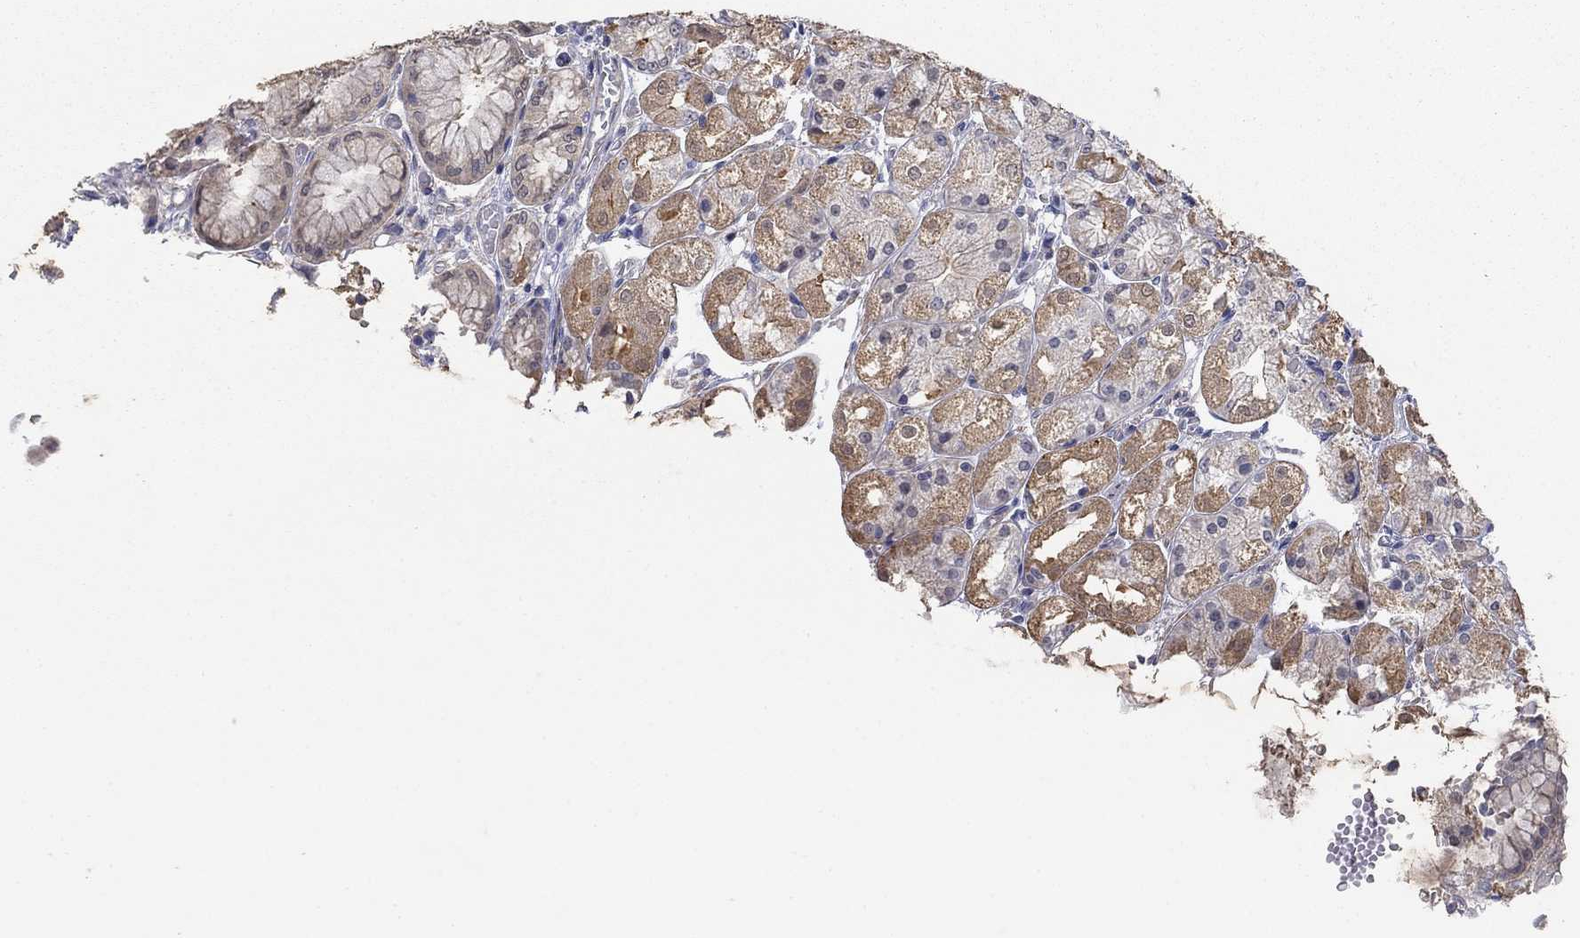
{"staining": {"intensity": "moderate", "quantity": "25%-75%", "location": "cytoplasmic/membranous"}, "tissue": "stomach", "cell_type": "Glandular cells", "image_type": "normal", "snomed": [{"axis": "morphology", "description": "Normal tissue, NOS"}, {"axis": "topography", "description": "Stomach, upper"}], "caption": "The photomicrograph exhibits a brown stain indicating the presence of a protein in the cytoplasmic/membranous of glandular cells in stomach. The protein is stained brown, and the nuclei are stained in blue (DAB (3,3'-diaminobenzidine) IHC with brightfield microscopy, high magnification).", "gene": "GRK7", "patient": {"sex": "male", "age": 72}}